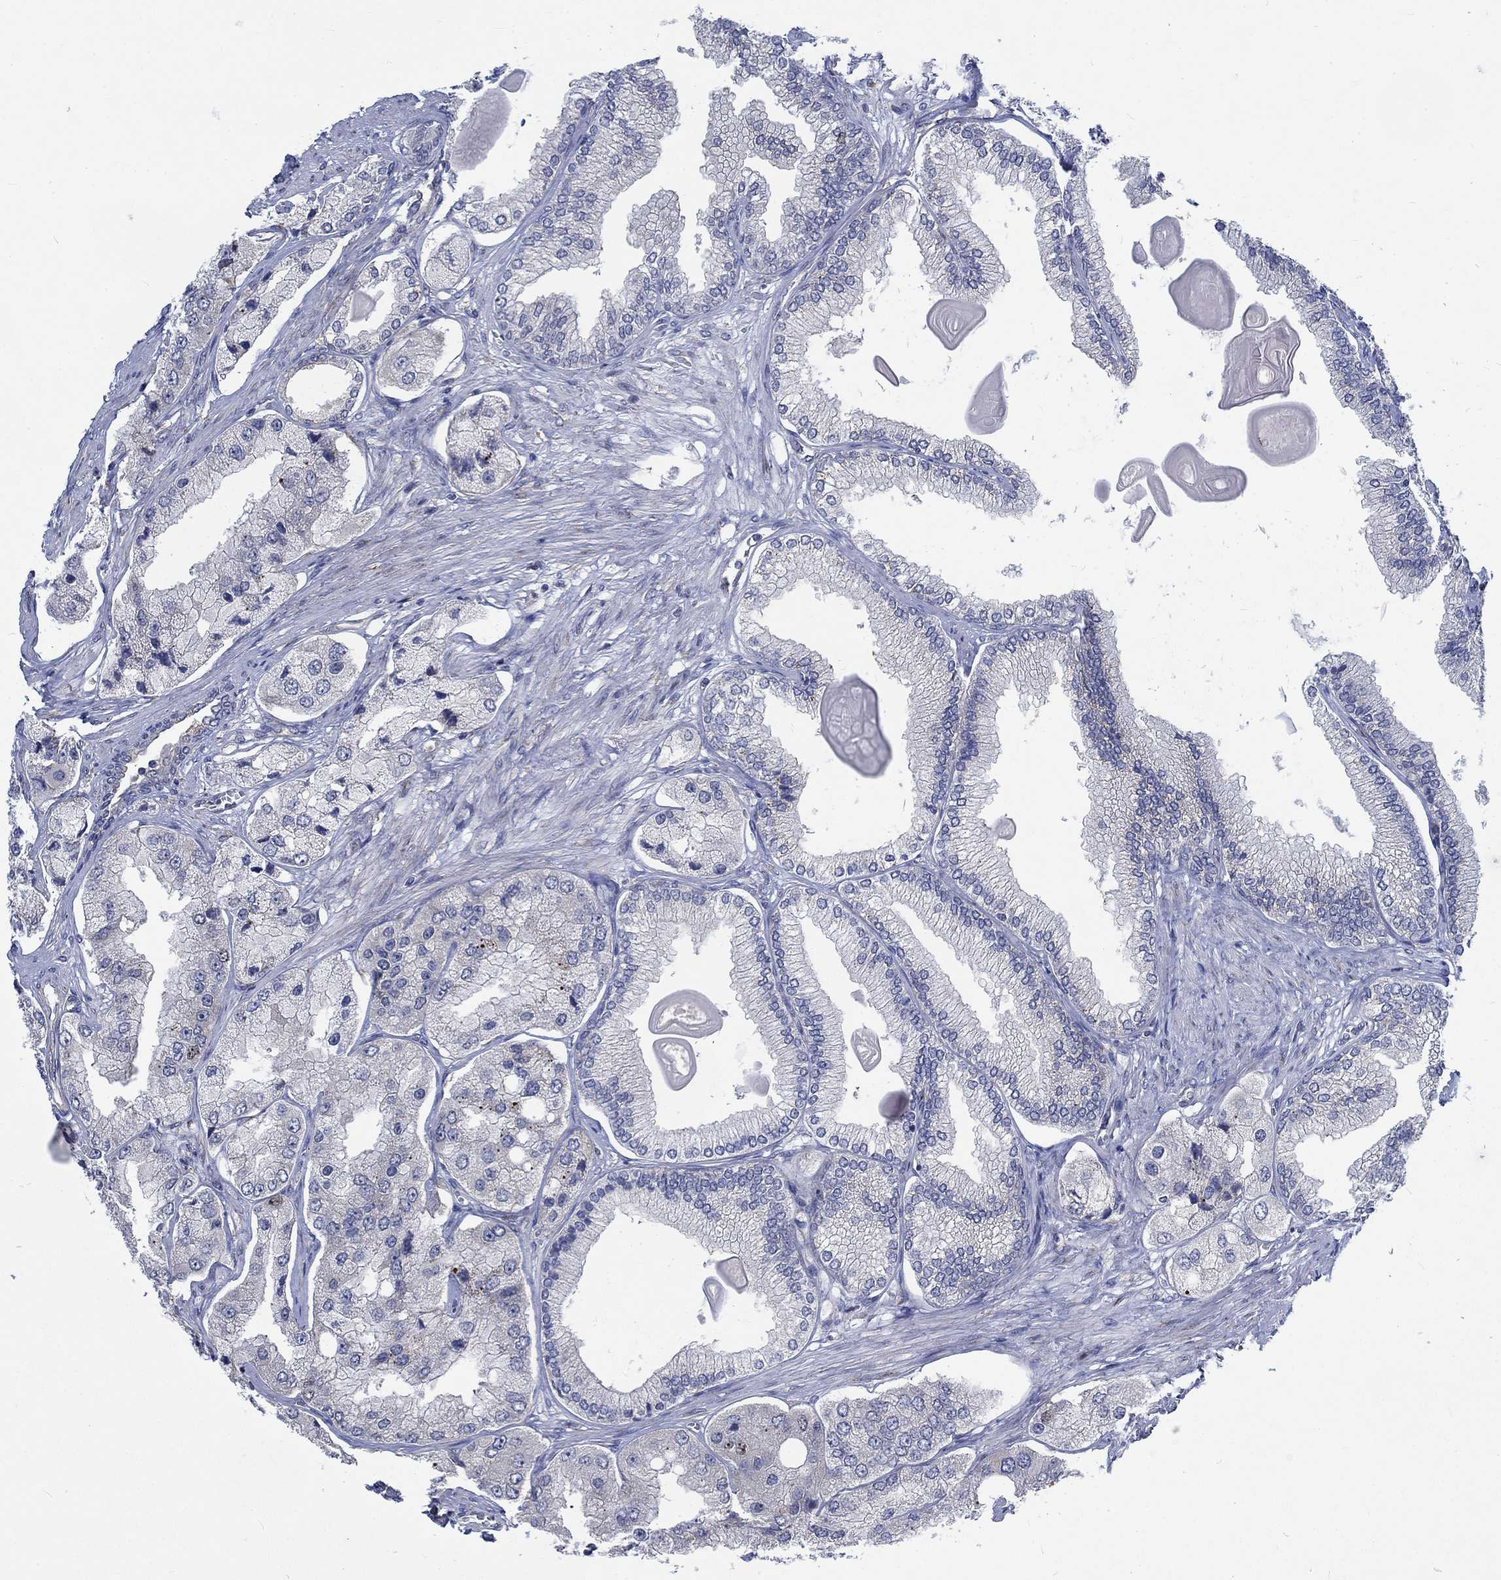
{"staining": {"intensity": "negative", "quantity": "none", "location": "none"}, "tissue": "prostate cancer", "cell_type": "Tumor cells", "image_type": "cancer", "snomed": [{"axis": "morphology", "description": "Adenocarcinoma, Low grade"}, {"axis": "topography", "description": "Prostate"}], "caption": "Tumor cells show no significant staining in low-grade adenocarcinoma (prostate).", "gene": "MMP24", "patient": {"sex": "male", "age": 69}}